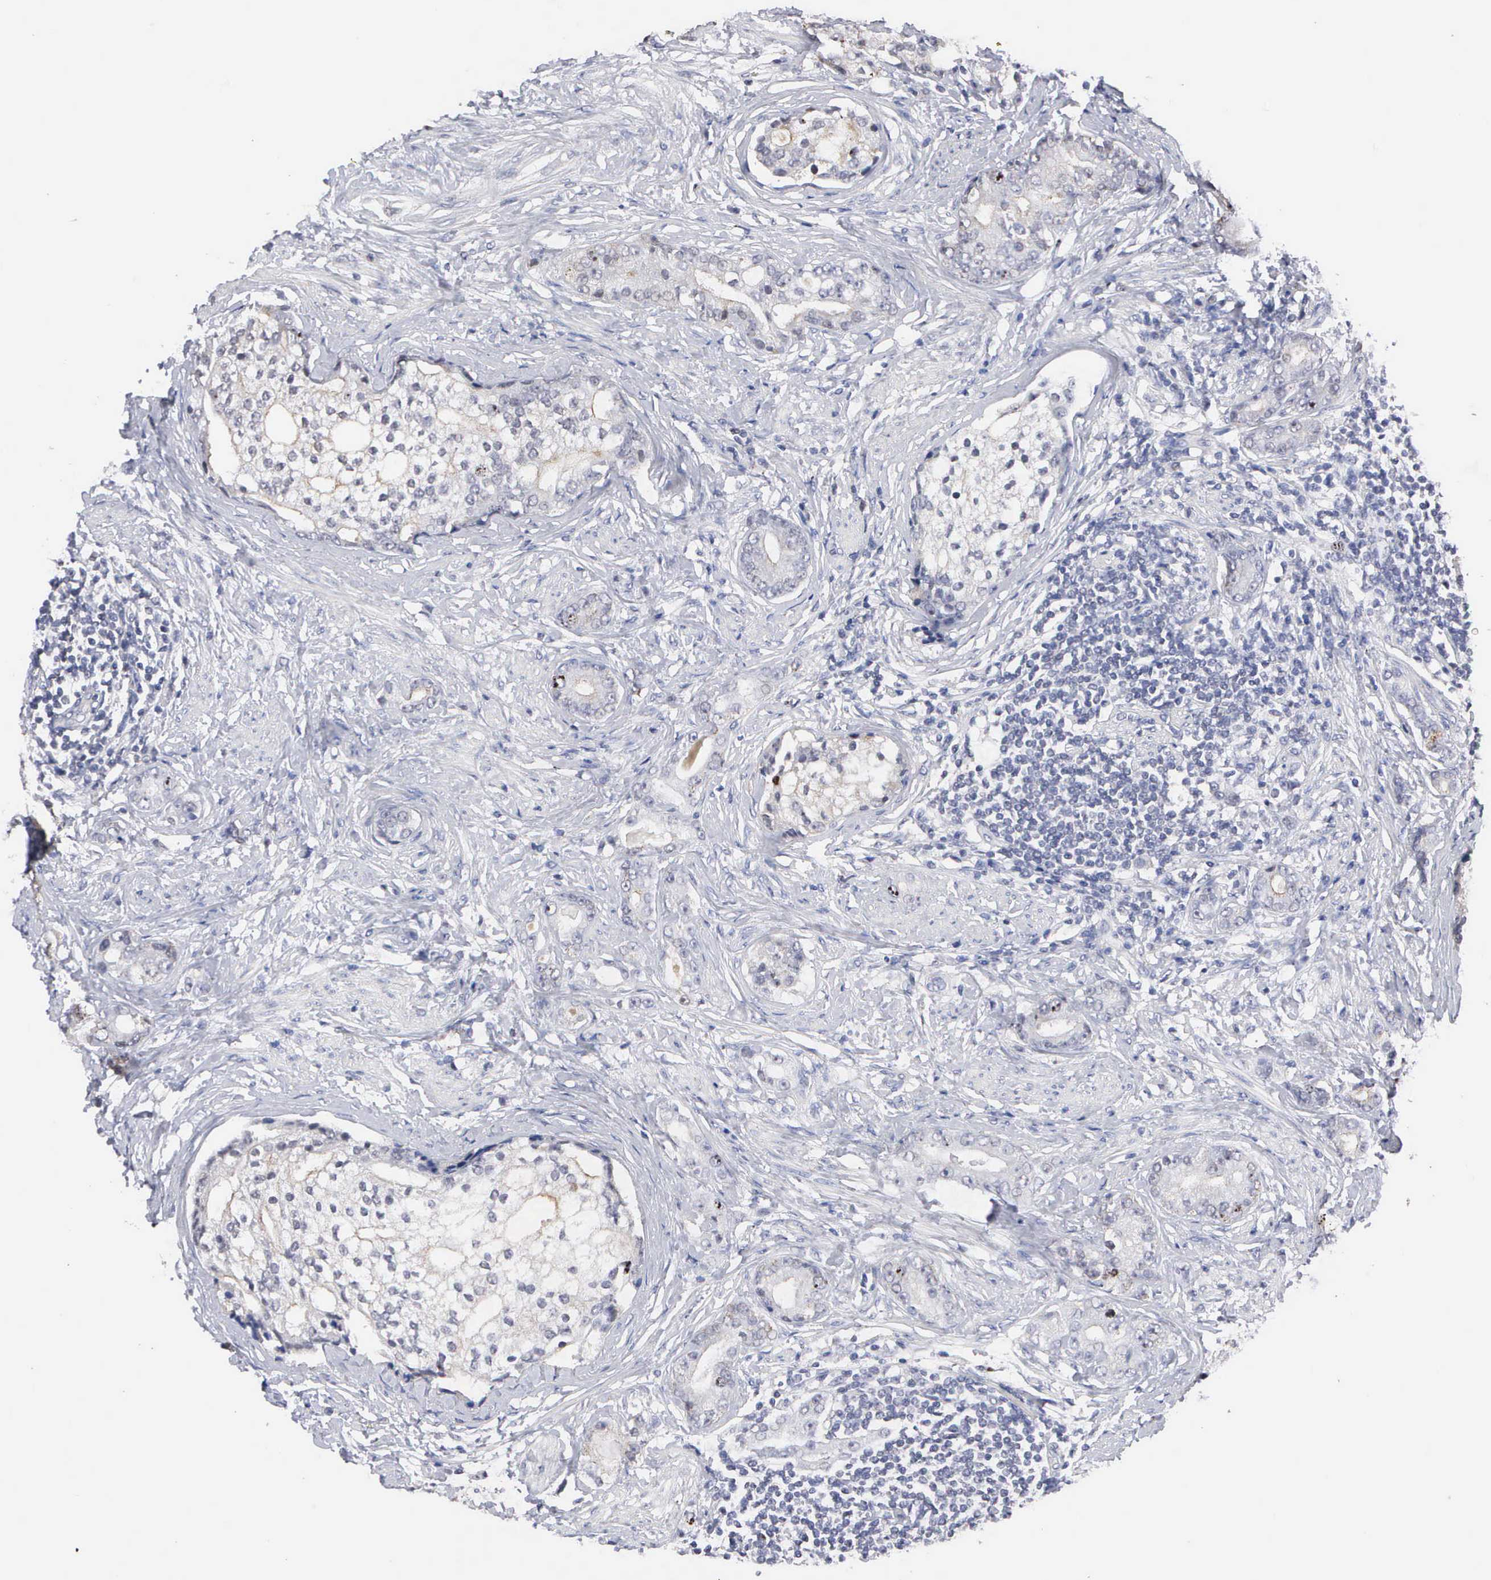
{"staining": {"intensity": "negative", "quantity": "none", "location": "none"}, "tissue": "prostate cancer", "cell_type": "Tumor cells", "image_type": "cancer", "snomed": [{"axis": "morphology", "description": "Adenocarcinoma, Medium grade"}, {"axis": "topography", "description": "Prostate"}], "caption": "IHC of human adenocarcinoma (medium-grade) (prostate) displays no staining in tumor cells.", "gene": "KDM6A", "patient": {"sex": "male", "age": 59}}